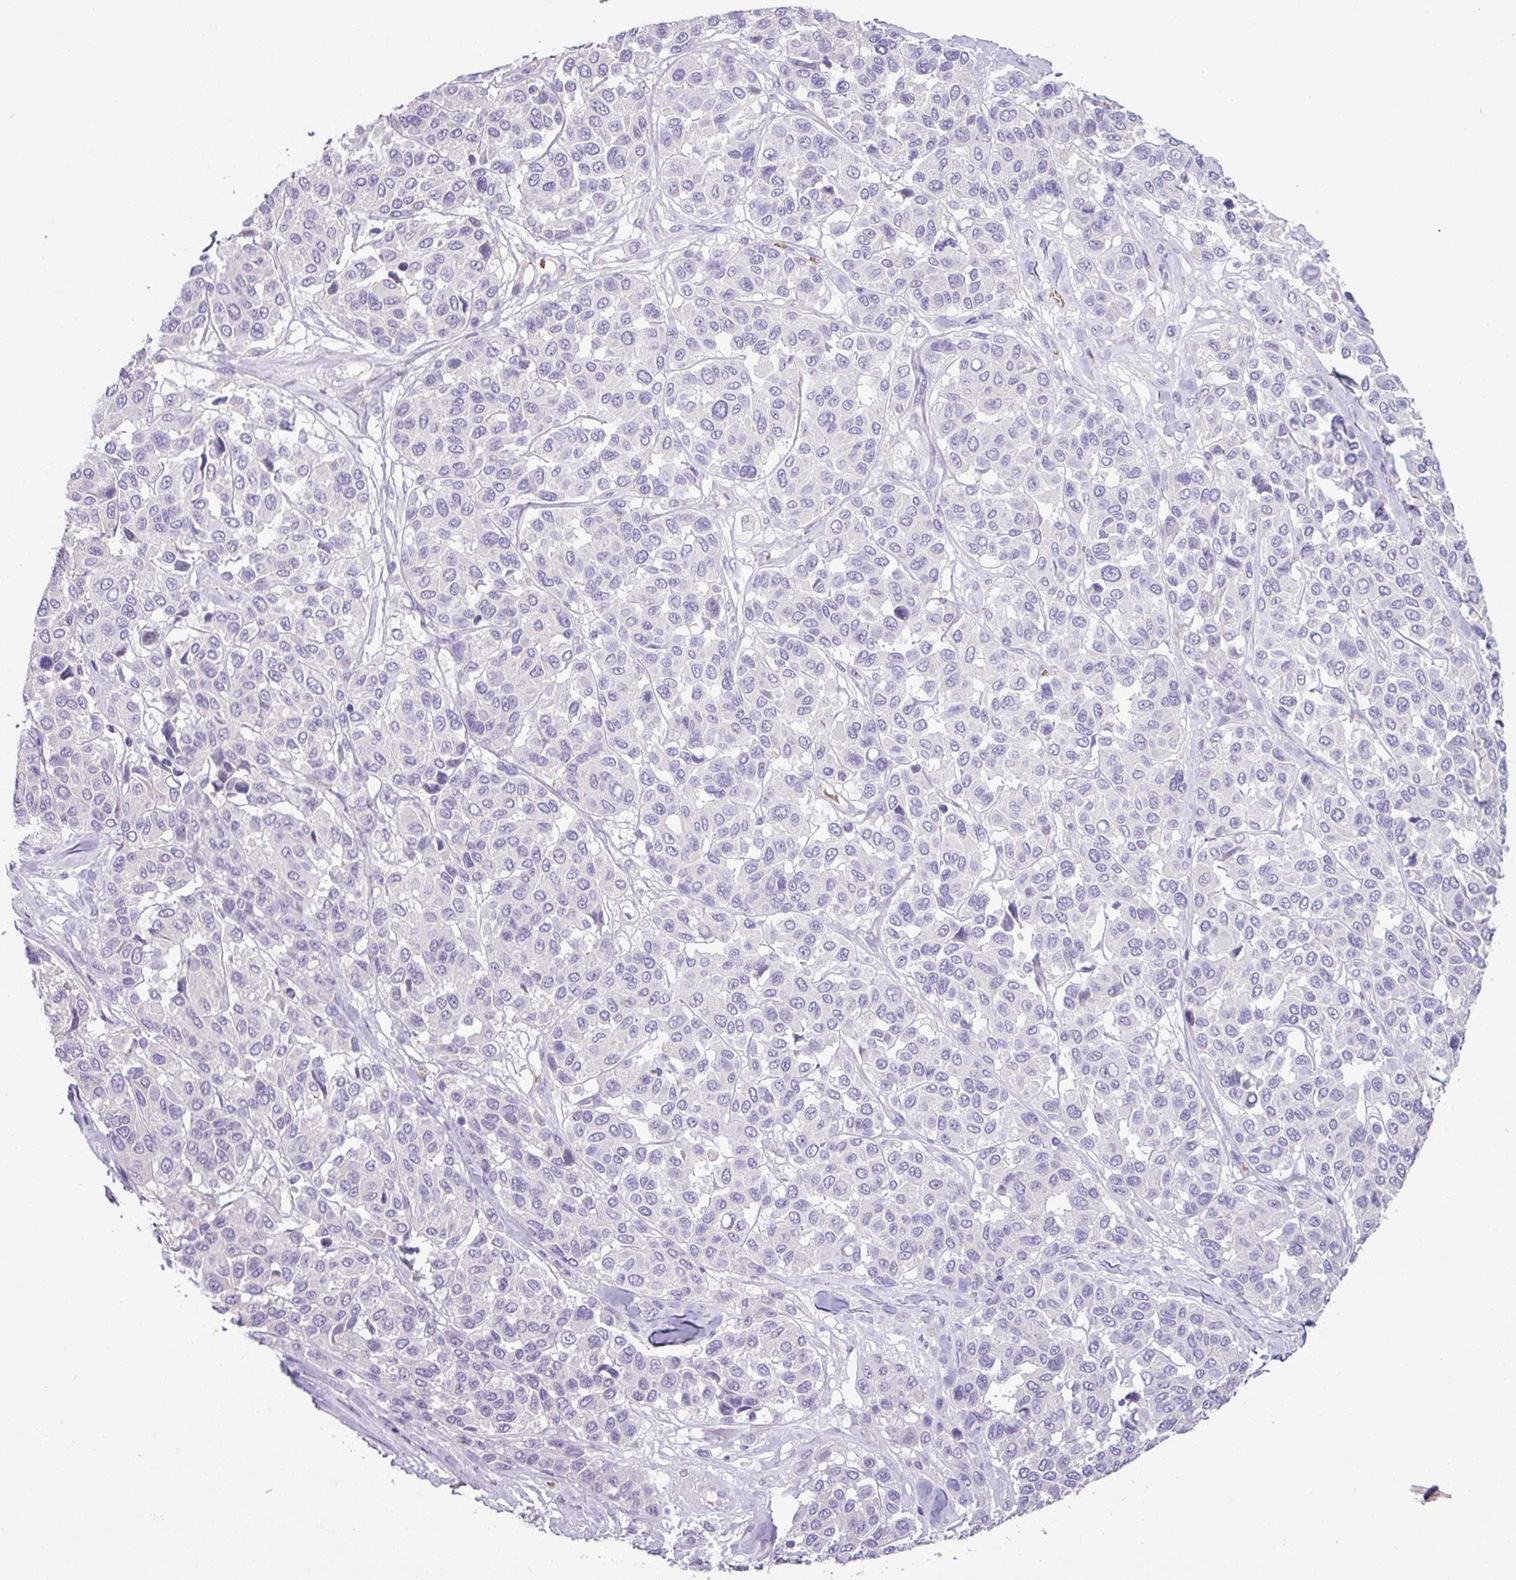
{"staining": {"intensity": "negative", "quantity": "none", "location": "none"}, "tissue": "melanoma", "cell_type": "Tumor cells", "image_type": "cancer", "snomed": [{"axis": "morphology", "description": "Malignant melanoma, NOS"}, {"axis": "topography", "description": "Skin"}], "caption": "Human malignant melanoma stained for a protein using IHC demonstrates no positivity in tumor cells.", "gene": "MGAT4B", "patient": {"sex": "female", "age": 66}}